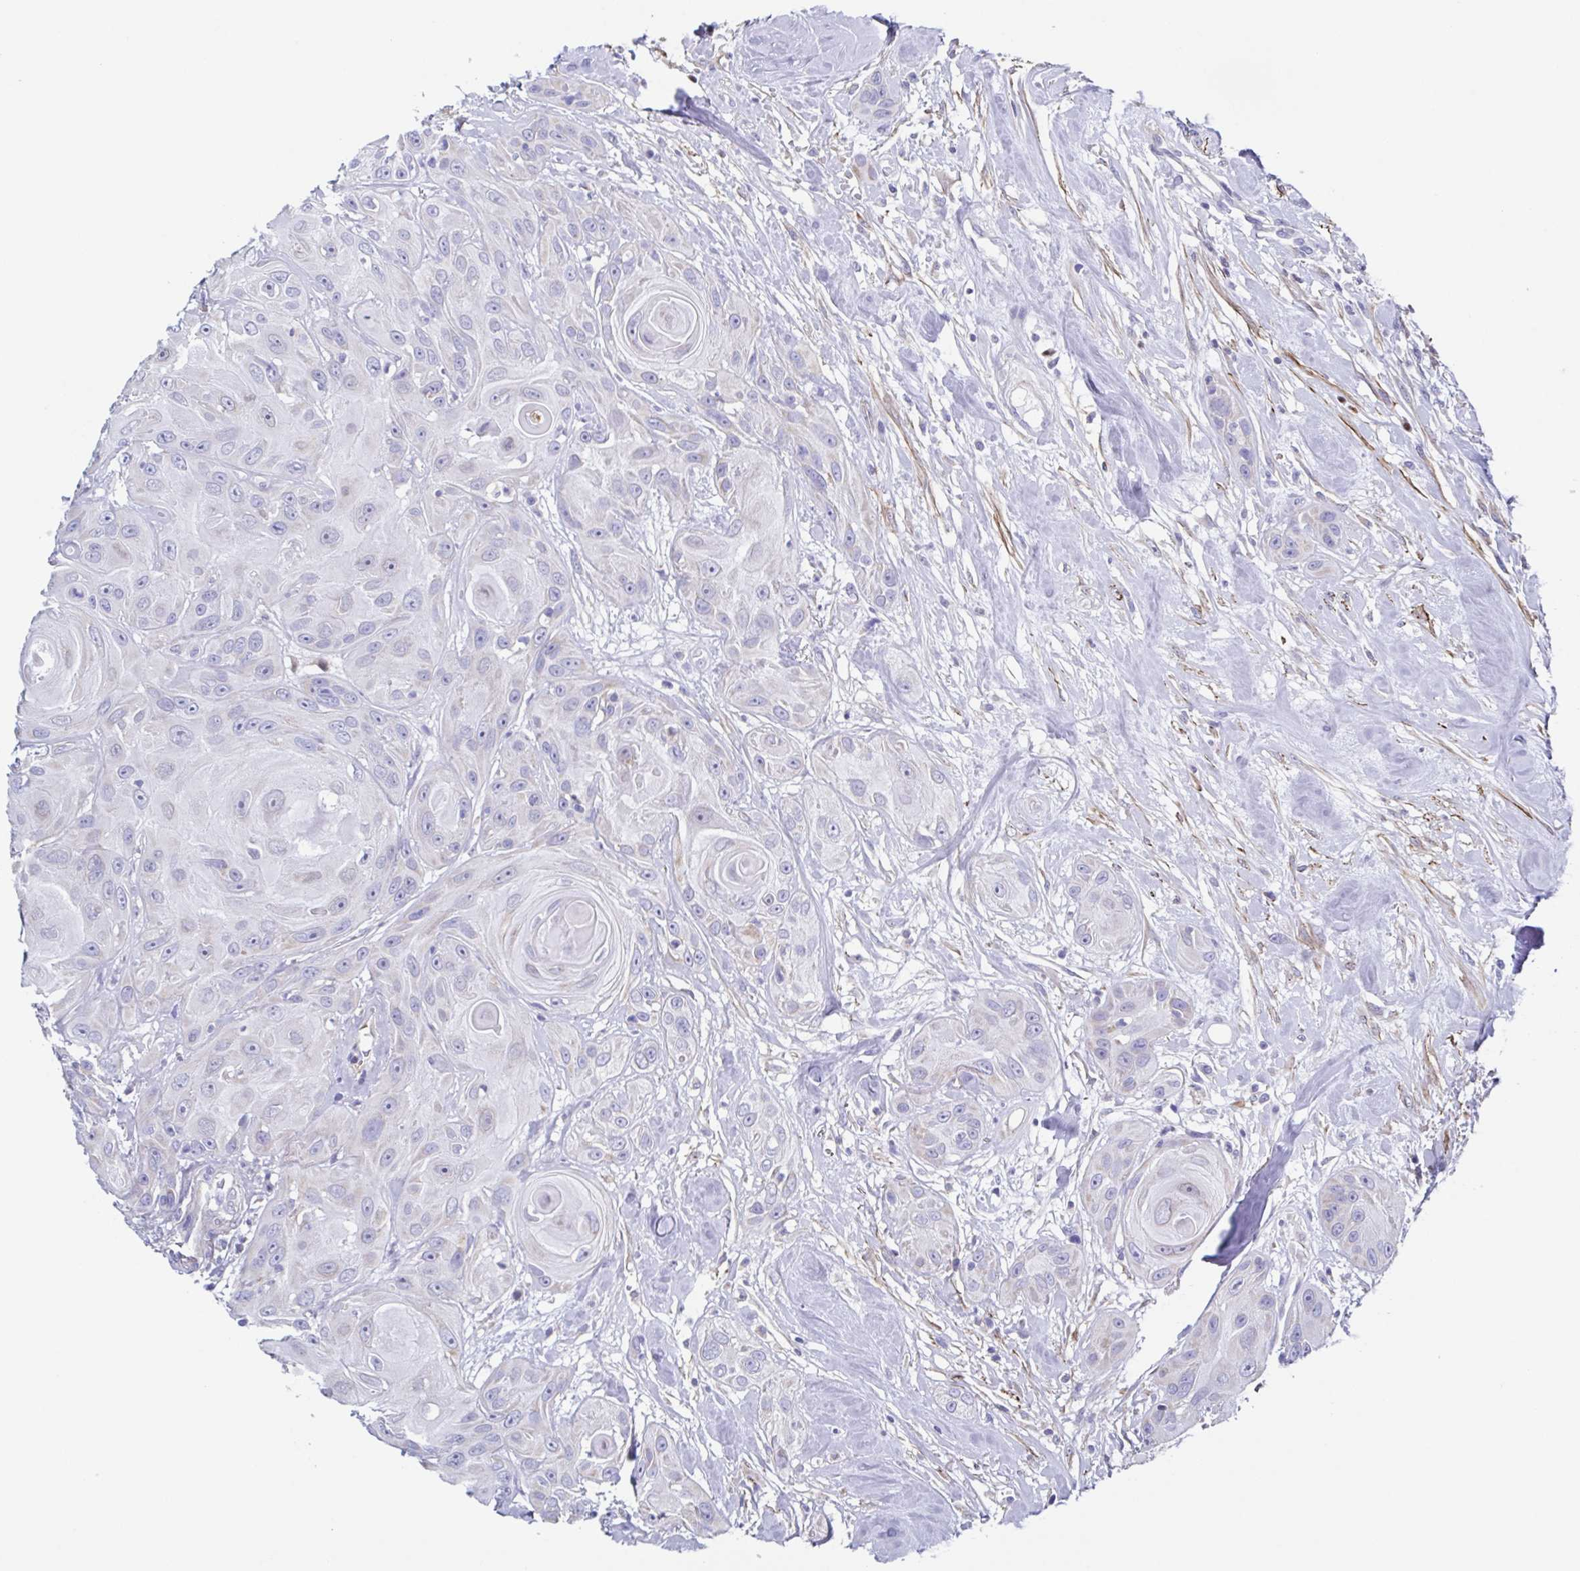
{"staining": {"intensity": "negative", "quantity": "none", "location": "none"}, "tissue": "head and neck cancer", "cell_type": "Tumor cells", "image_type": "cancer", "snomed": [{"axis": "morphology", "description": "Squamous cell carcinoma, NOS"}, {"axis": "topography", "description": "Oral tissue"}, {"axis": "topography", "description": "Head-Neck"}], "caption": "Tumor cells are negative for protein expression in human head and neck cancer.", "gene": "PBOV1", "patient": {"sex": "male", "age": 77}}